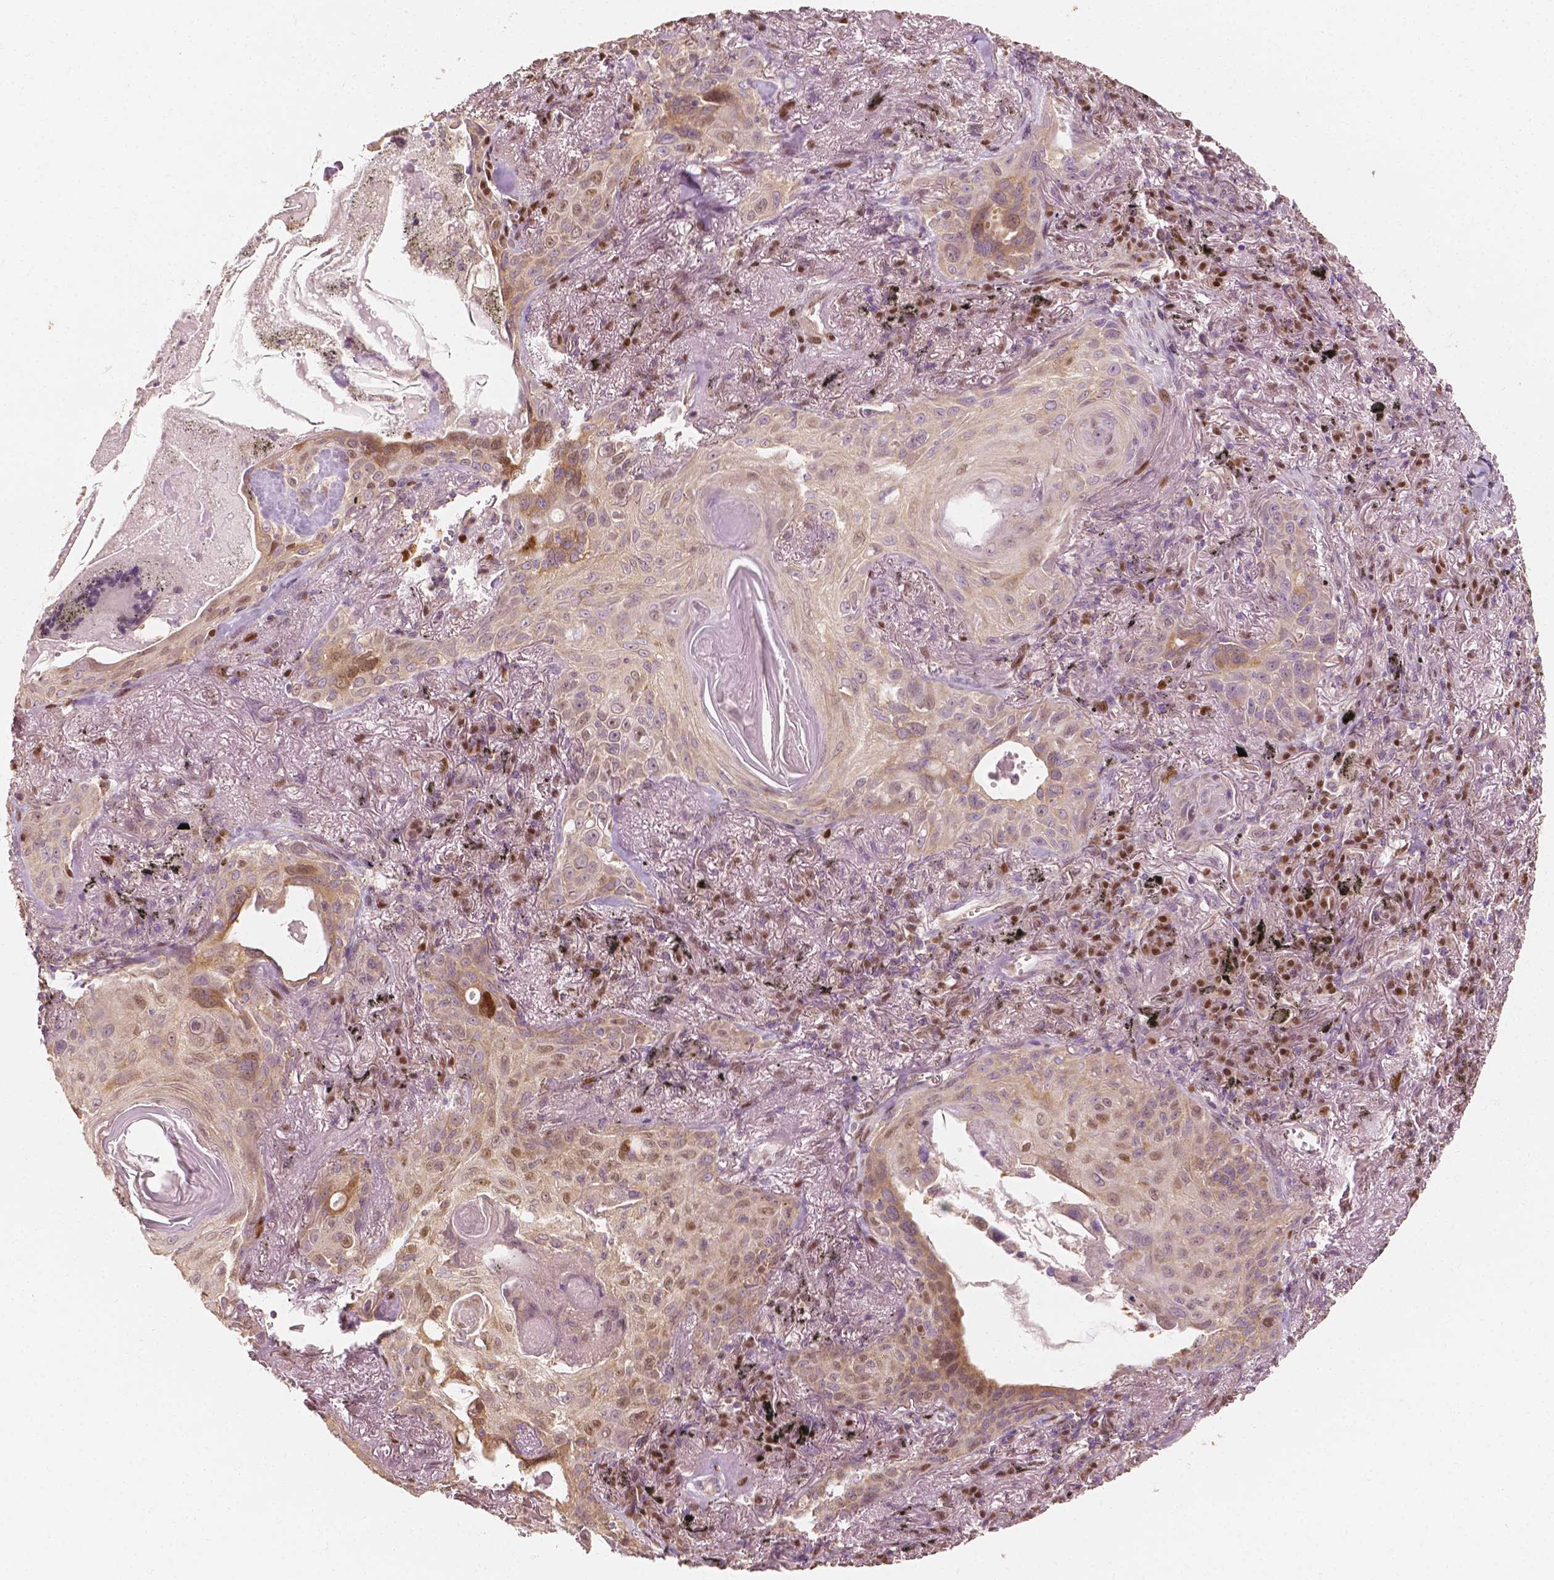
{"staining": {"intensity": "weak", "quantity": "25%-75%", "location": "cytoplasmic/membranous,nuclear"}, "tissue": "lung cancer", "cell_type": "Tumor cells", "image_type": "cancer", "snomed": [{"axis": "morphology", "description": "Squamous cell carcinoma, NOS"}, {"axis": "topography", "description": "Lung"}], "caption": "Squamous cell carcinoma (lung) stained with DAB IHC exhibits low levels of weak cytoplasmic/membranous and nuclear positivity in approximately 25%-75% of tumor cells.", "gene": "TBC1D17", "patient": {"sex": "male", "age": 79}}